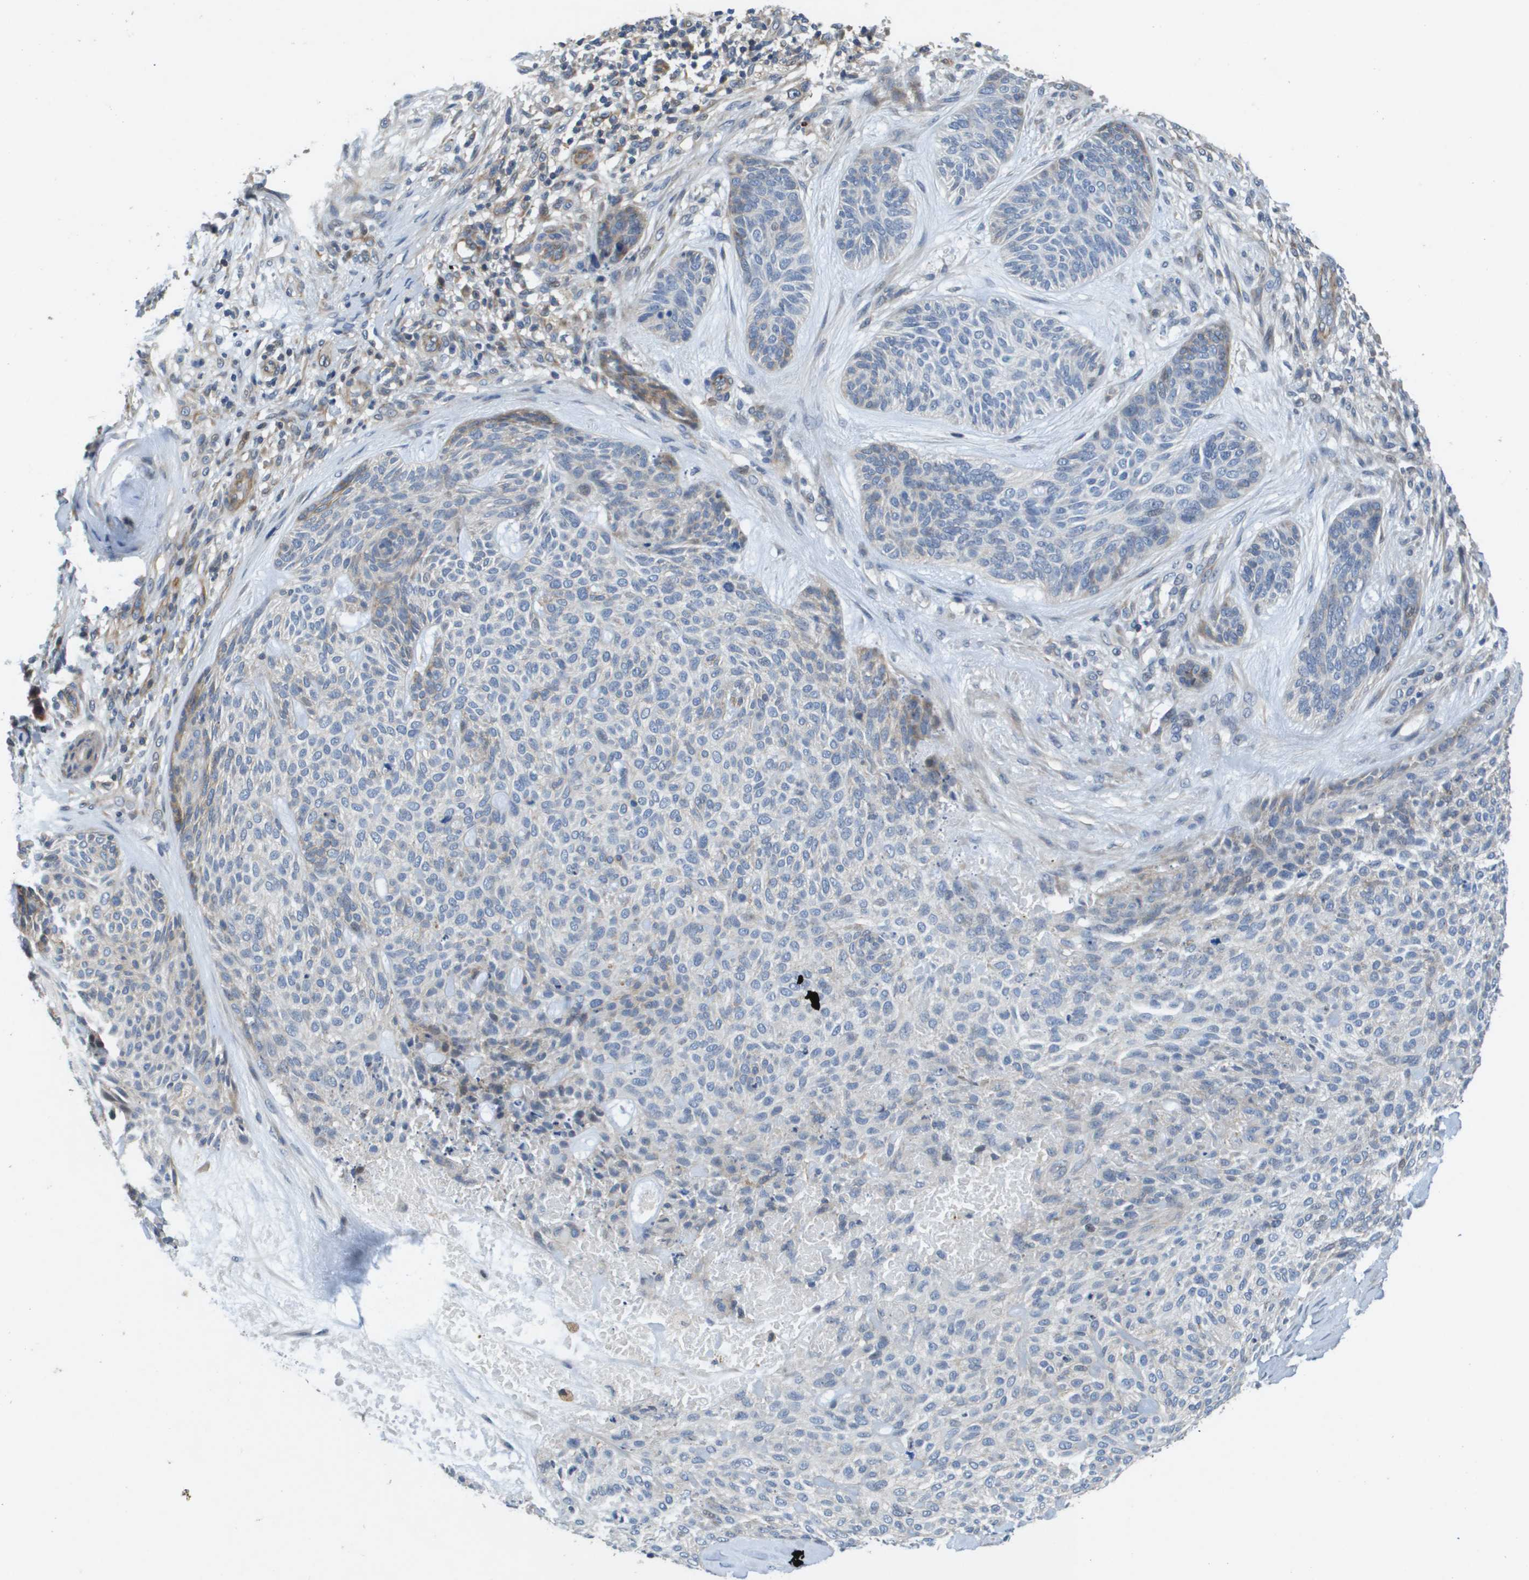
{"staining": {"intensity": "weak", "quantity": "<25%", "location": "cytoplasmic/membranous"}, "tissue": "skin cancer", "cell_type": "Tumor cells", "image_type": "cancer", "snomed": [{"axis": "morphology", "description": "Basal cell carcinoma"}, {"axis": "topography", "description": "Skin"}], "caption": "This is a image of IHC staining of skin basal cell carcinoma, which shows no staining in tumor cells. The staining was performed using DAB (3,3'-diaminobenzidine) to visualize the protein expression in brown, while the nuclei were stained in blue with hematoxylin (Magnification: 20x).", "gene": "SCN4B", "patient": {"sex": "male", "age": 55}}